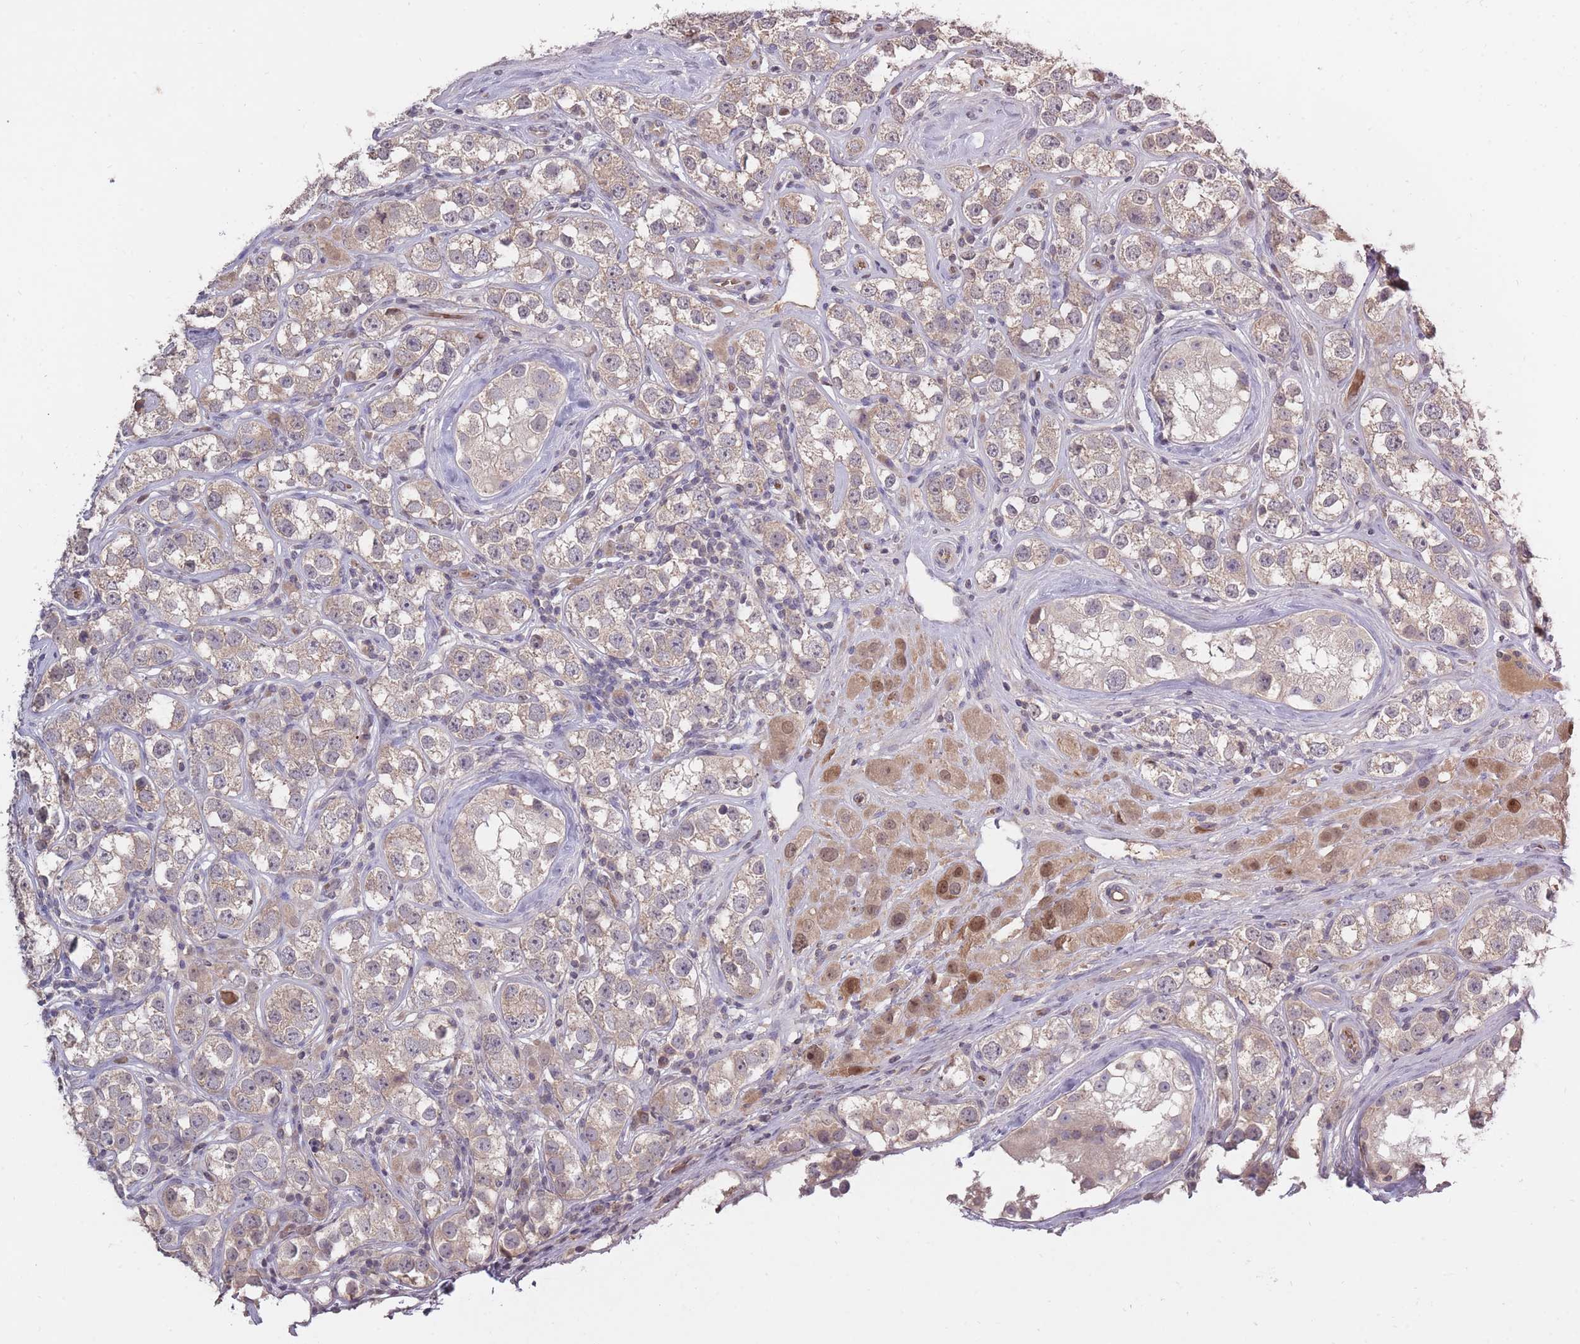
{"staining": {"intensity": "weak", "quantity": "25%-75%", "location": "cytoplasmic/membranous"}, "tissue": "testis cancer", "cell_type": "Tumor cells", "image_type": "cancer", "snomed": [{"axis": "morphology", "description": "Seminoma, NOS"}, {"axis": "topography", "description": "Testis"}], "caption": "Testis cancer (seminoma) stained with a protein marker shows weak staining in tumor cells.", "gene": "ADCYAP1R1", "patient": {"sex": "male", "age": 28}}